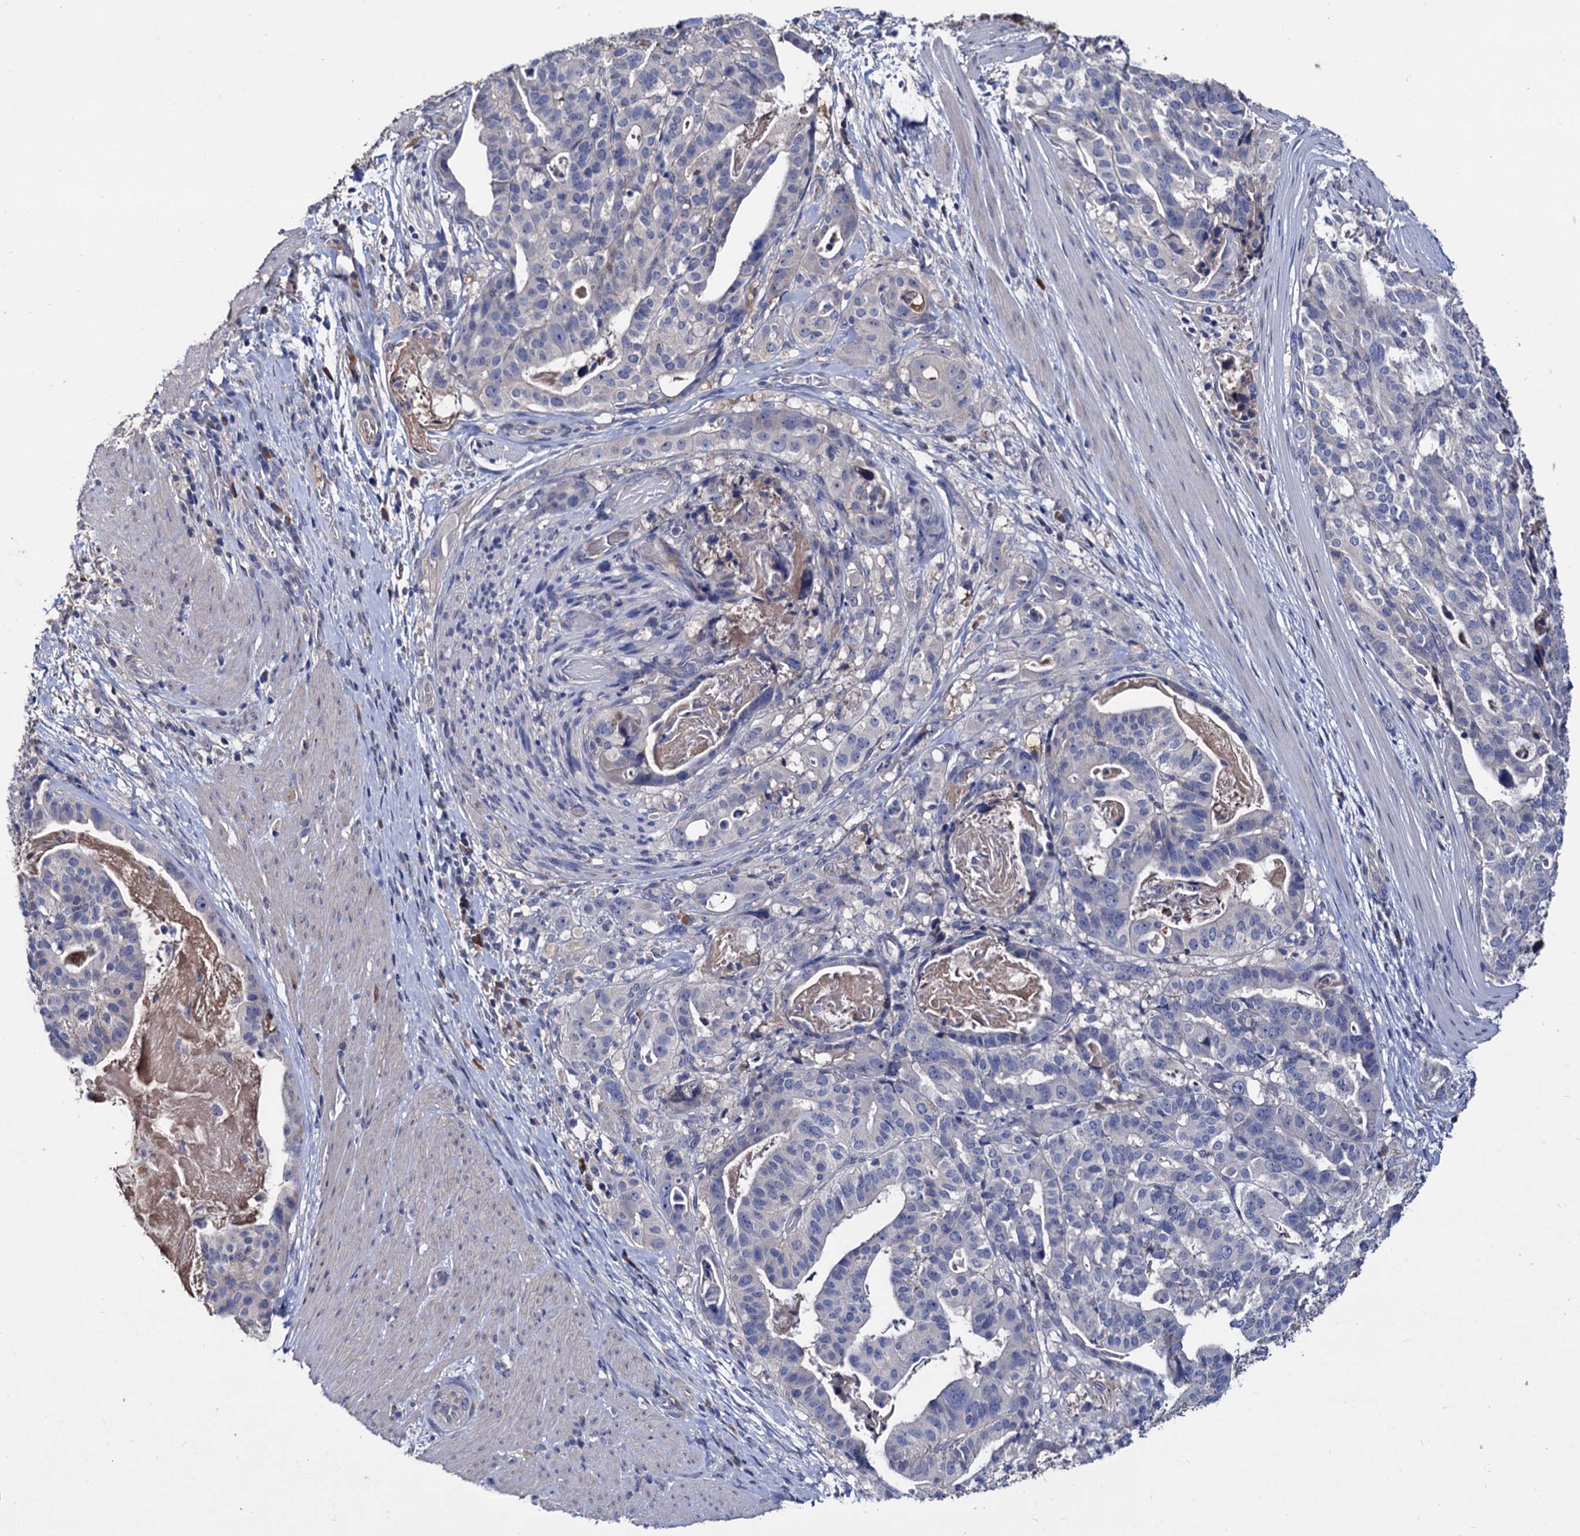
{"staining": {"intensity": "negative", "quantity": "none", "location": "none"}, "tissue": "stomach cancer", "cell_type": "Tumor cells", "image_type": "cancer", "snomed": [{"axis": "morphology", "description": "Adenocarcinoma, NOS"}, {"axis": "topography", "description": "Stomach"}], "caption": "High power microscopy histopathology image of an IHC photomicrograph of stomach cancer, revealing no significant expression in tumor cells. (DAB (3,3'-diaminobenzidine) IHC visualized using brightfield microscopy, high magnification).", "gene": "NPAS4", "patient": {"sex": "male", "age": 48}}